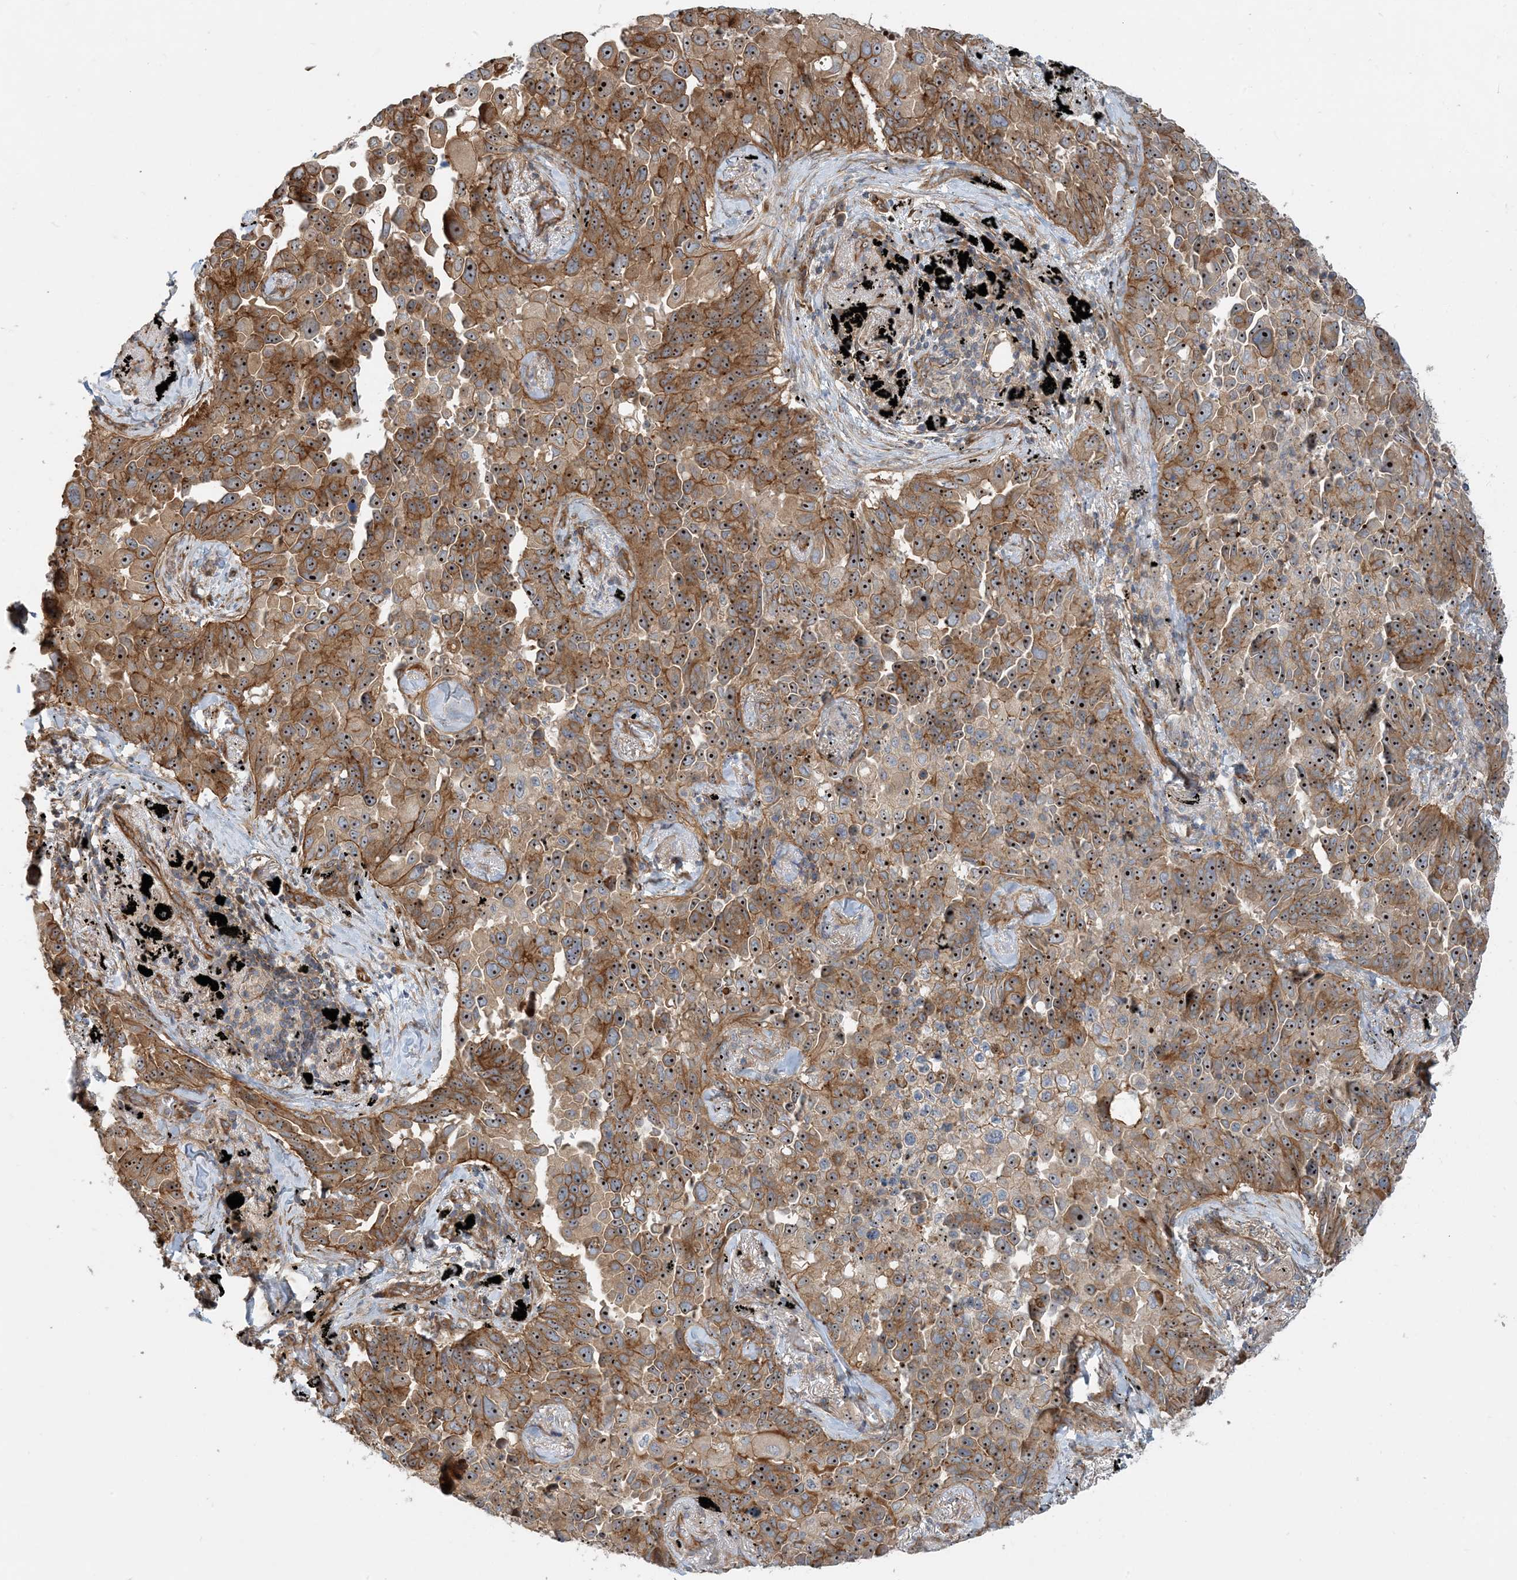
{"staining": {"intensity": "moderate", "quantity": ">75%", "location": "cytoplasmic/membranous,nuclear"}, "tissue": "lung cancer", "cell_type": "Tumor cells", "image_type": "cancer", "snomed": [{"axis": "morphology", "description": "Adenocarcinoma, NOS"}, {"axis": "topography", "description": "Lung"}], "caption": "Lung adenocarcinoma tissue reveals moderate cytoplasmic/membranous and nuclear staining in about >75% of tumor cells", "gene": "MYL5", "patient": {"sex": "female", "age": 67}}